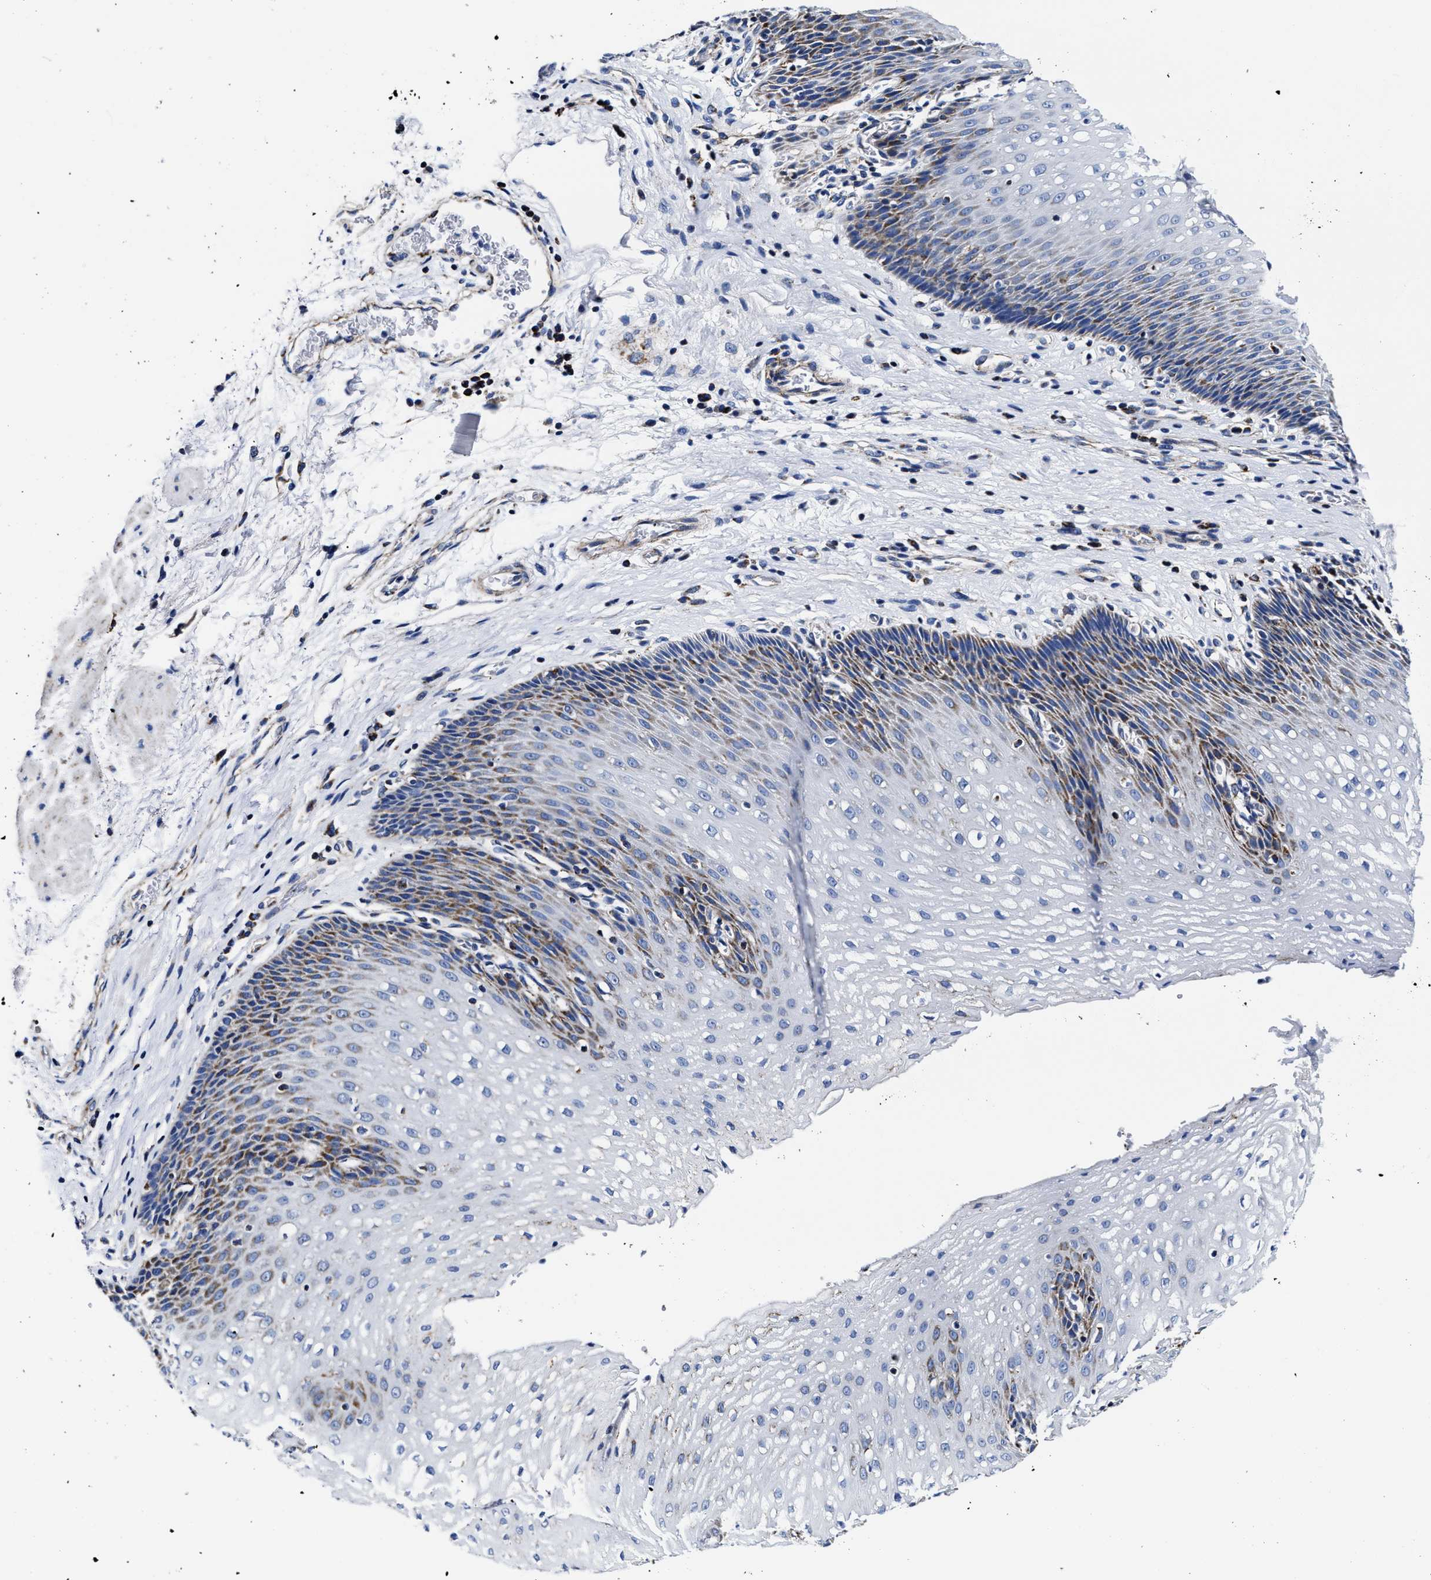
{"staining": {"intensity": "strong", "quantity": "25%-75%", "location": "cytoplasmic/membranous"}, "tissue": "esophagus", "cell_type": "Squamous epithelial cells", "image_type": "normal", "snomed": [{"axis": "morphology", "description": "Normal tissue, NOS"}, {"axis": "topography", "description": "Esophagus"}], "caption": "Protein expression analysis of benign esophagus demonstrates strong cytoplasmic/membranous expression in approximately 25%-75% of squamous epithelial cells.", "gene": "HINT2", "patient": {"sex": "male", "age": 48}}